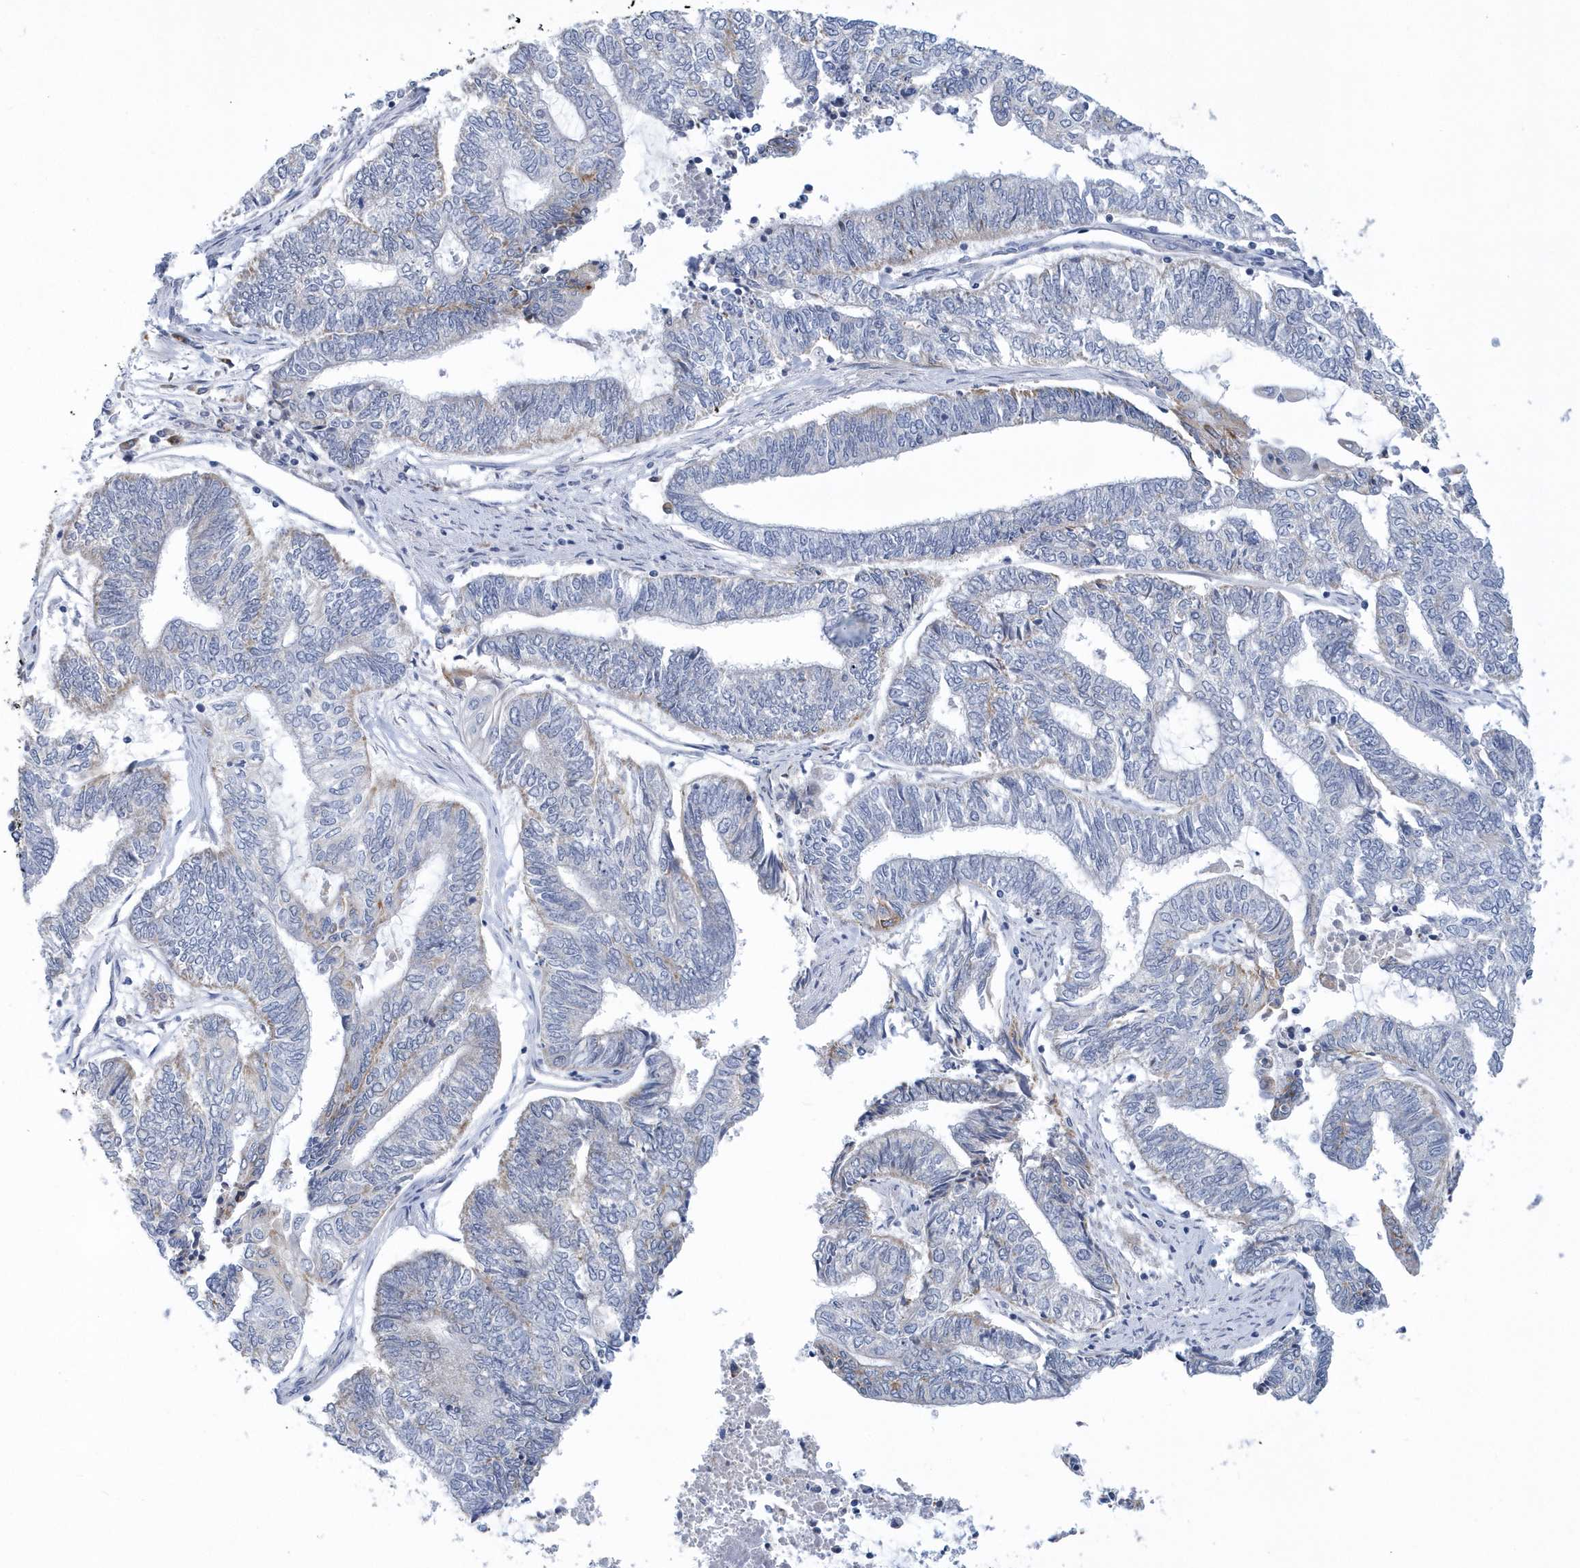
{"staining": {"intensity": "weak", "quantity": "<25%", "location": "cytoplasmic/membranous"}, "tissue": "endometrial cancer", "cell_type": "Tumor cells", "image_type": "cancer", "snomed": [{"axis": "morphology", "description": "Adenocarcinoma, NOS"}, {"axis": "topography", "description": "Uterus"}, {"axis": "topography", "description": "Endometrium"}], "caption": "Immunohistochemical staining of endometrial cancer shows no significant positivity in tumor cells. (DAB (3,3'-diaminobenzidine) IHC with hematoxylin counter stain).", "gene": "VWA5B2", "patient": {"sex": "female", "age": 70}}